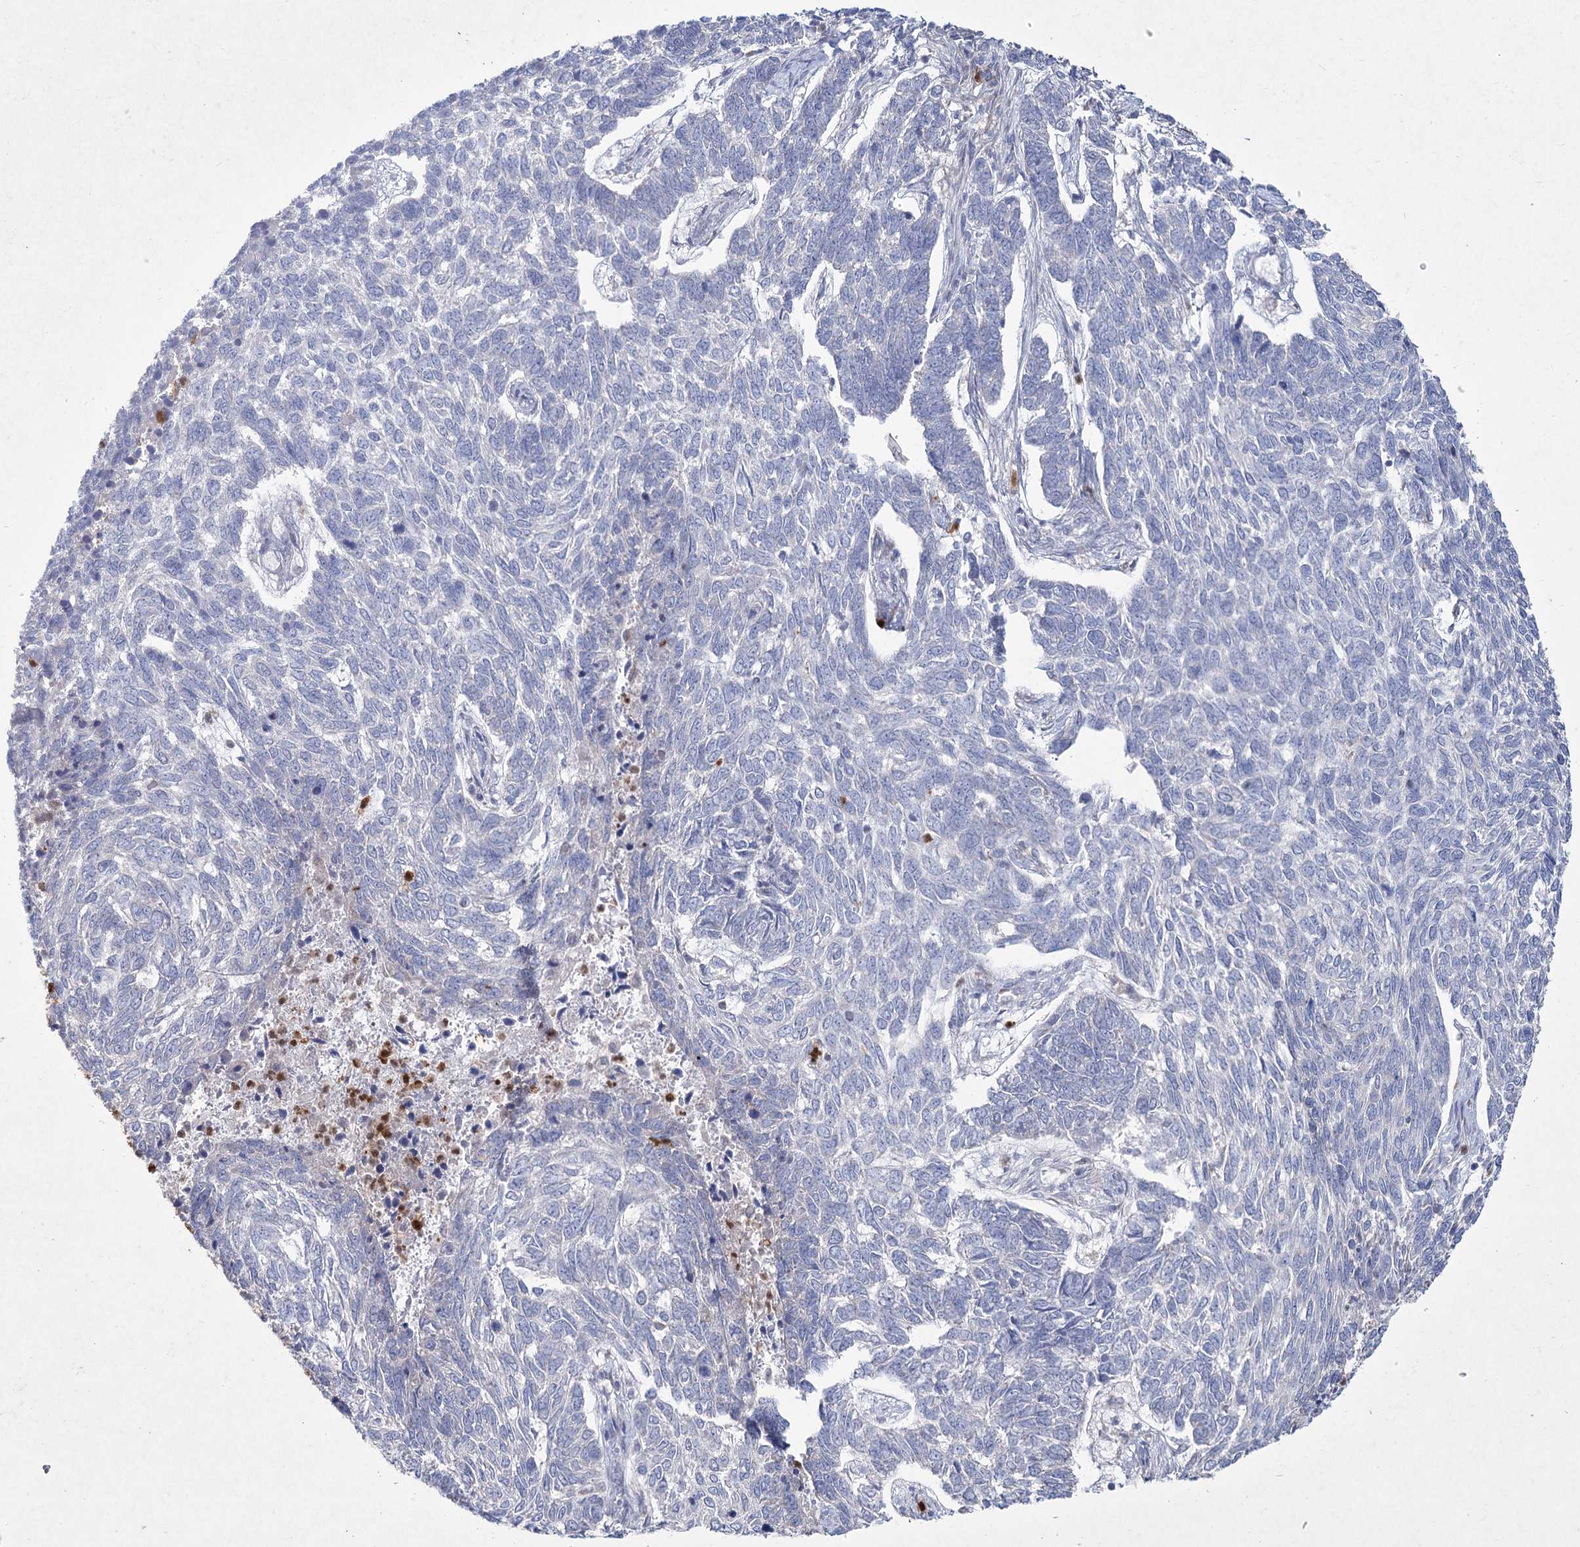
{"staining": {"intensity": "negative", "quantity": "none", "location": "none"}, "tissue": "skin cancer", "cell_type": "Tumor cells", "image_type": "cancer", "snomed": [{"axis": "morphology", "description": "Basal cell carcinoma"}, {"axis": "topography", "description": "Skin"}], "caption": "Immunohistochemical staining of basal cell carcinoma (skin) displays no significant staining in tumor cells.", "gene": "NIPAL4", "patient": {"sex": "female", "age": 65}}